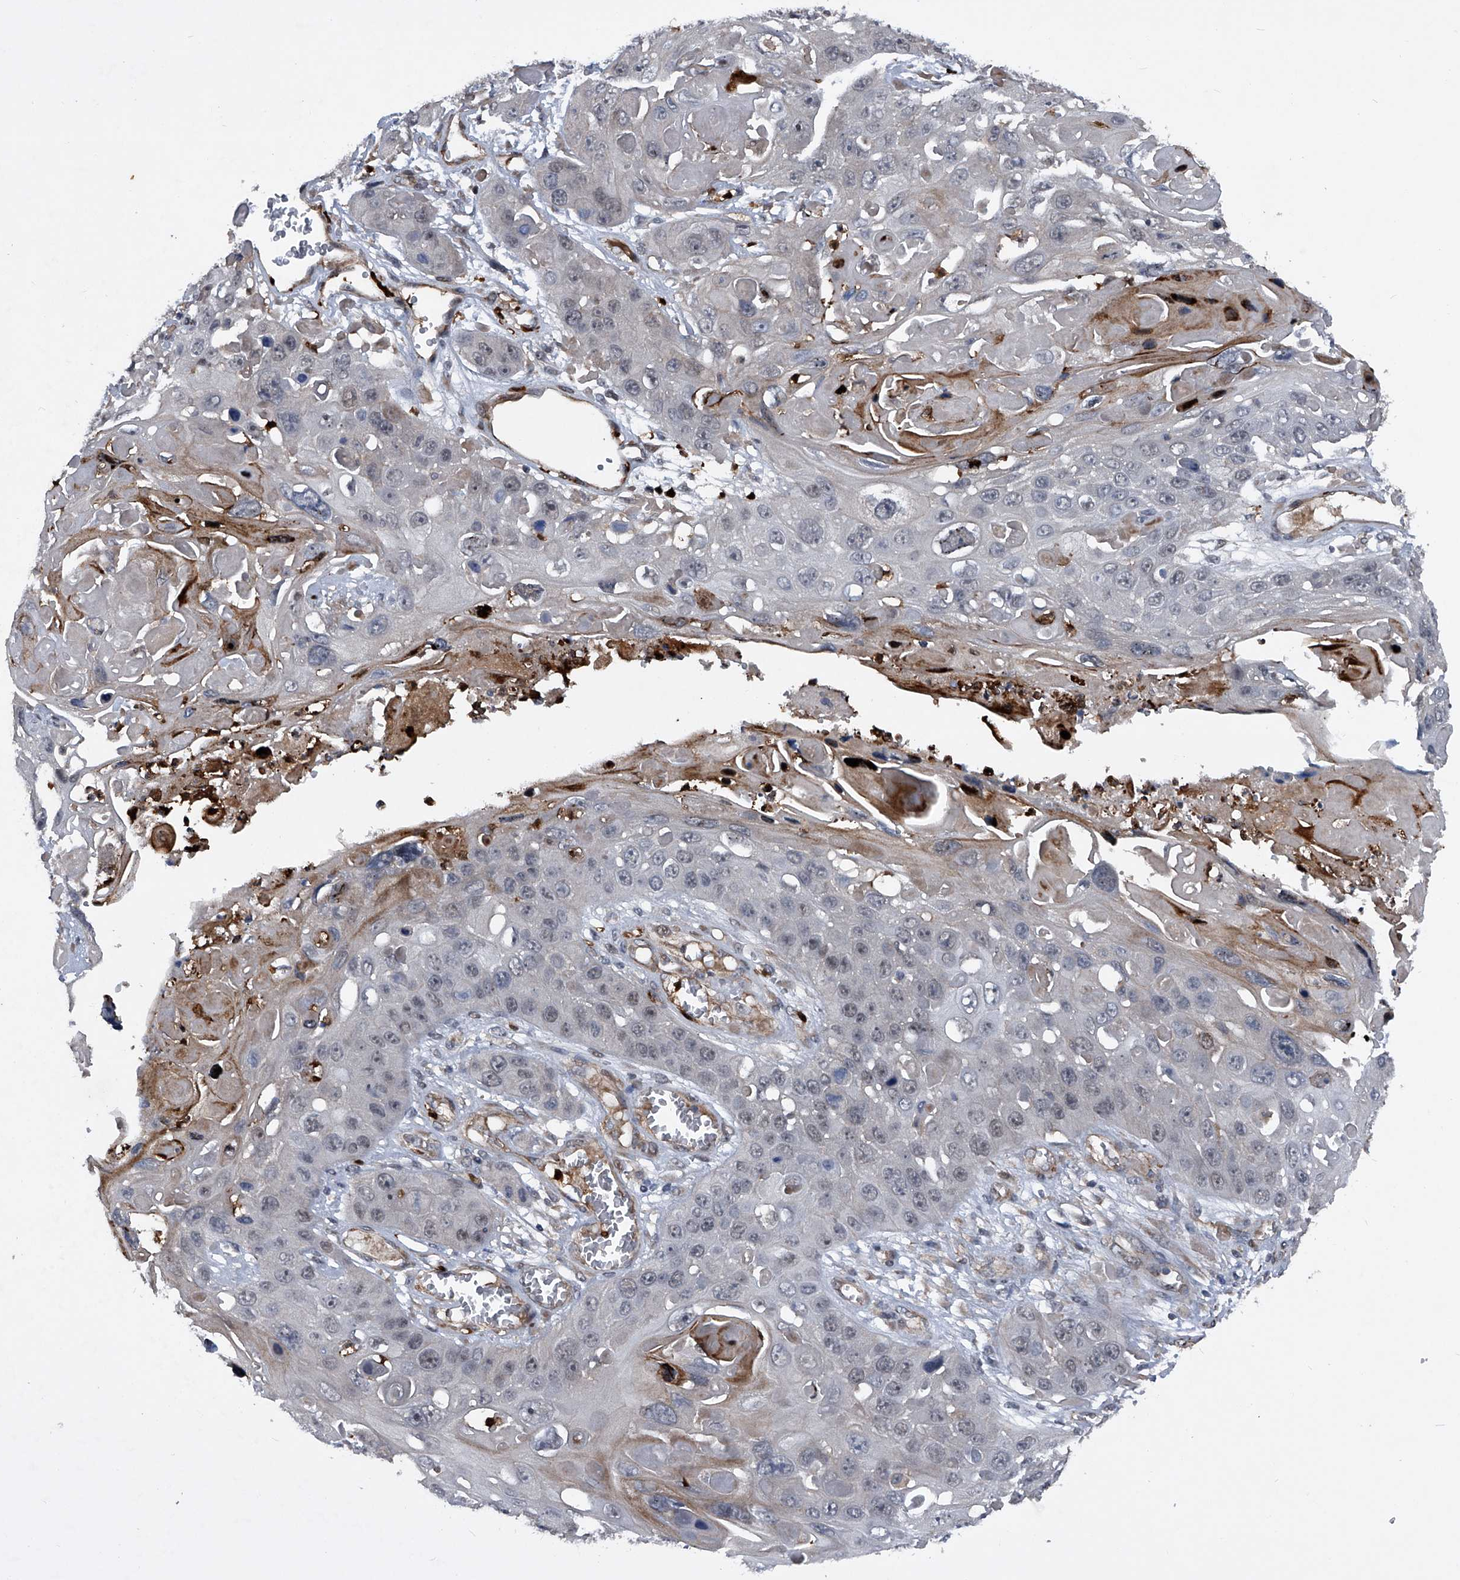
{"staining": {"intensity": "weak", "quantity": "<25%", "location": "nuclear"}, "tissue": "skin cancer", "cell_type": "Tumor cells", "image_type": "cancer", "snomed": [{"axis": "morphology", "description": "Squamous cell carcinoma, NOS"}, {"axis": "topography", "description": "Skin"}], "caption": "Human squamous cell carcinoma (skin) stained for a protein using immunohistochemistry shows no staining in tumor cells.", "gene": "MAPKAP1", "patient": {"sex": "male", "age": 55}}